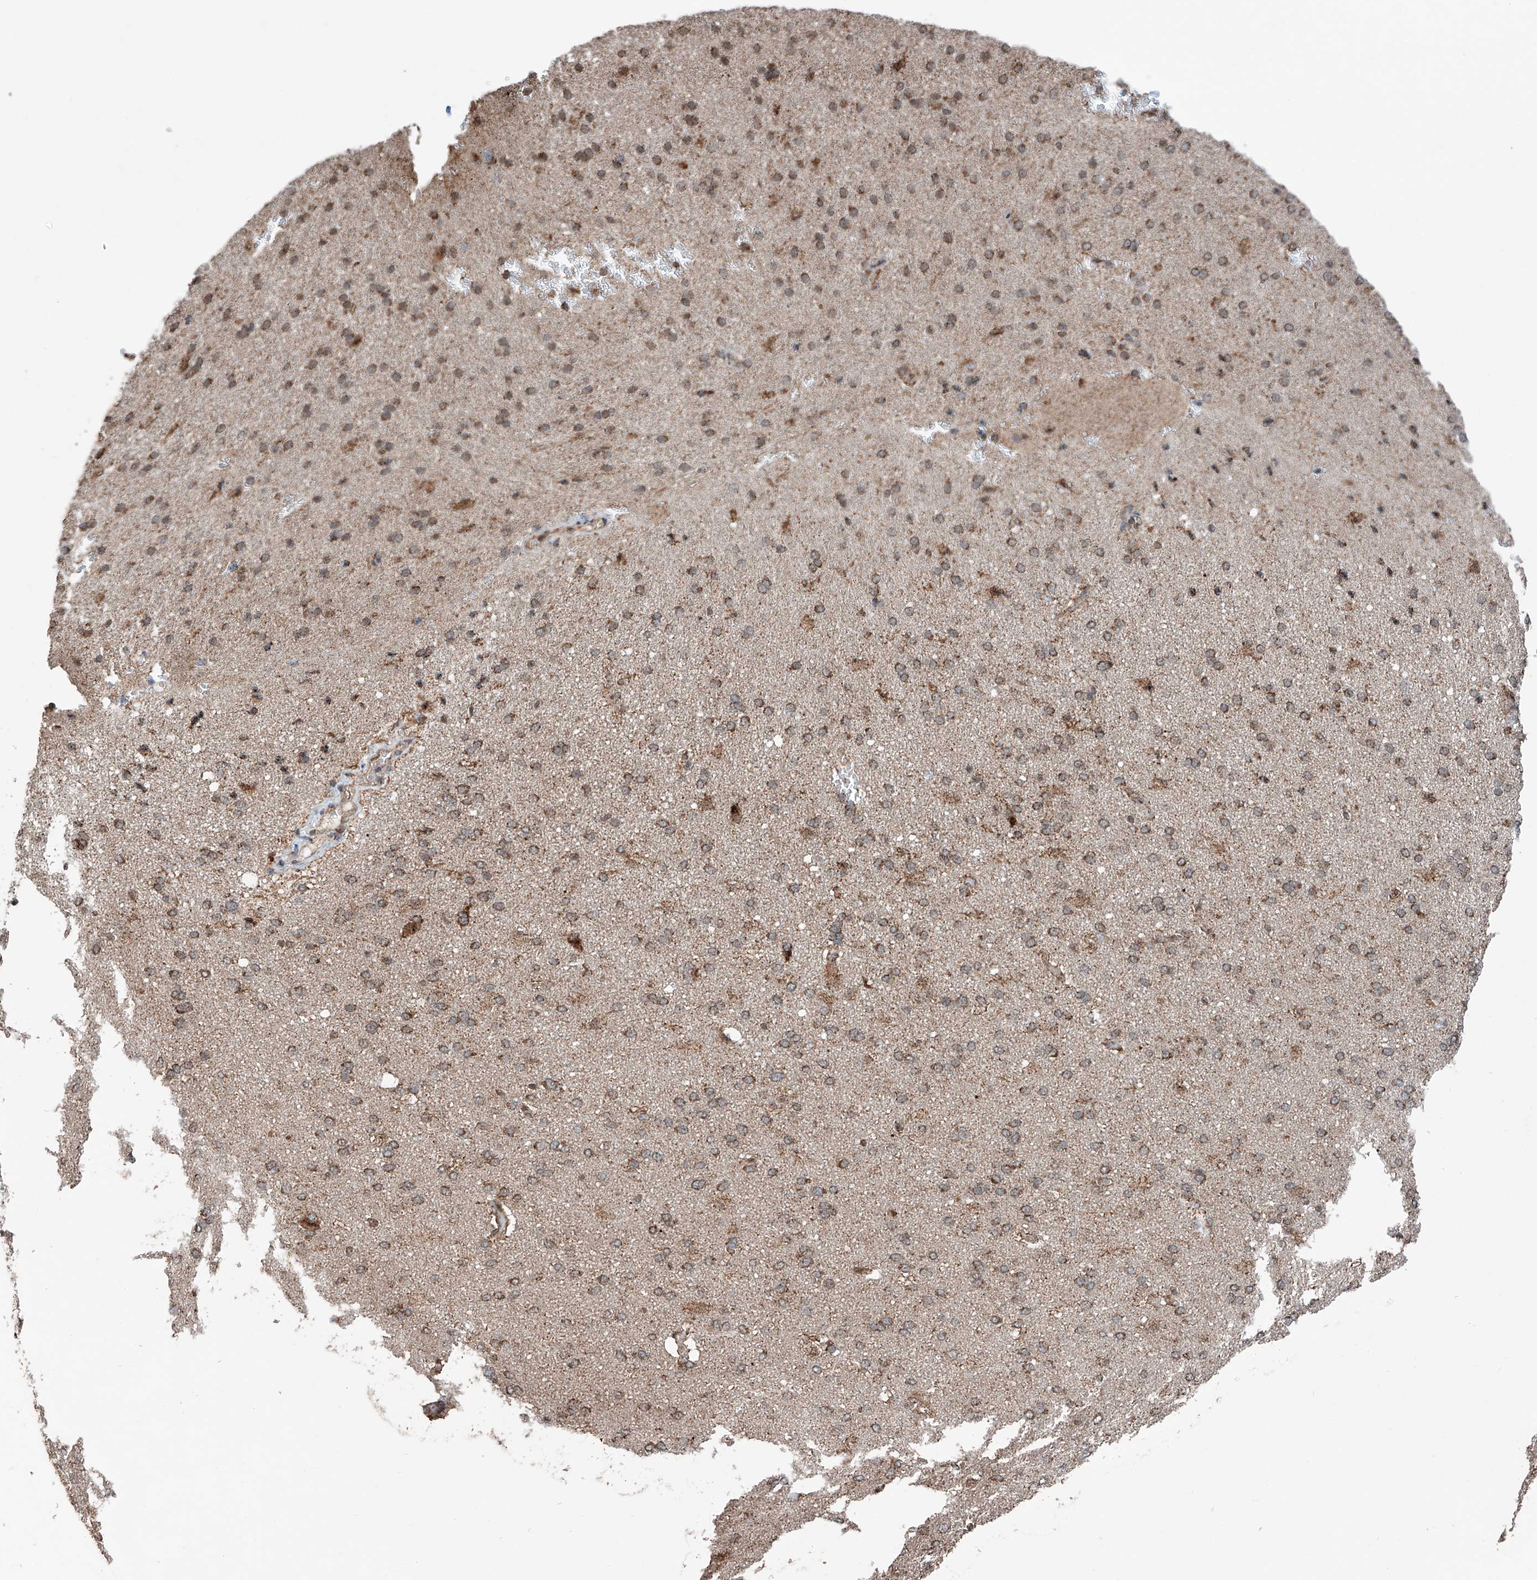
{"staining": {"intensity": "moderate", "quantity": ">75%", "location": "cytoplasmic/membranous,nuclear"}, "tissue": "cerebral cortex", "cell_type": "Endothelial cells", "image_type": "normal", "snomed": [{"axis": "morphology", "description": "Normal tissue, NOS"}, {"axis": "topography", "description": "Cerebral cortex"}], "caption": "Benign cerebral cortex displays moderate cytoplasmic/membranous,nuclear expression in about >75% of endothelial cells.", "gene": "ZNF445", "patient": {"sex": "male", "age": 62}}